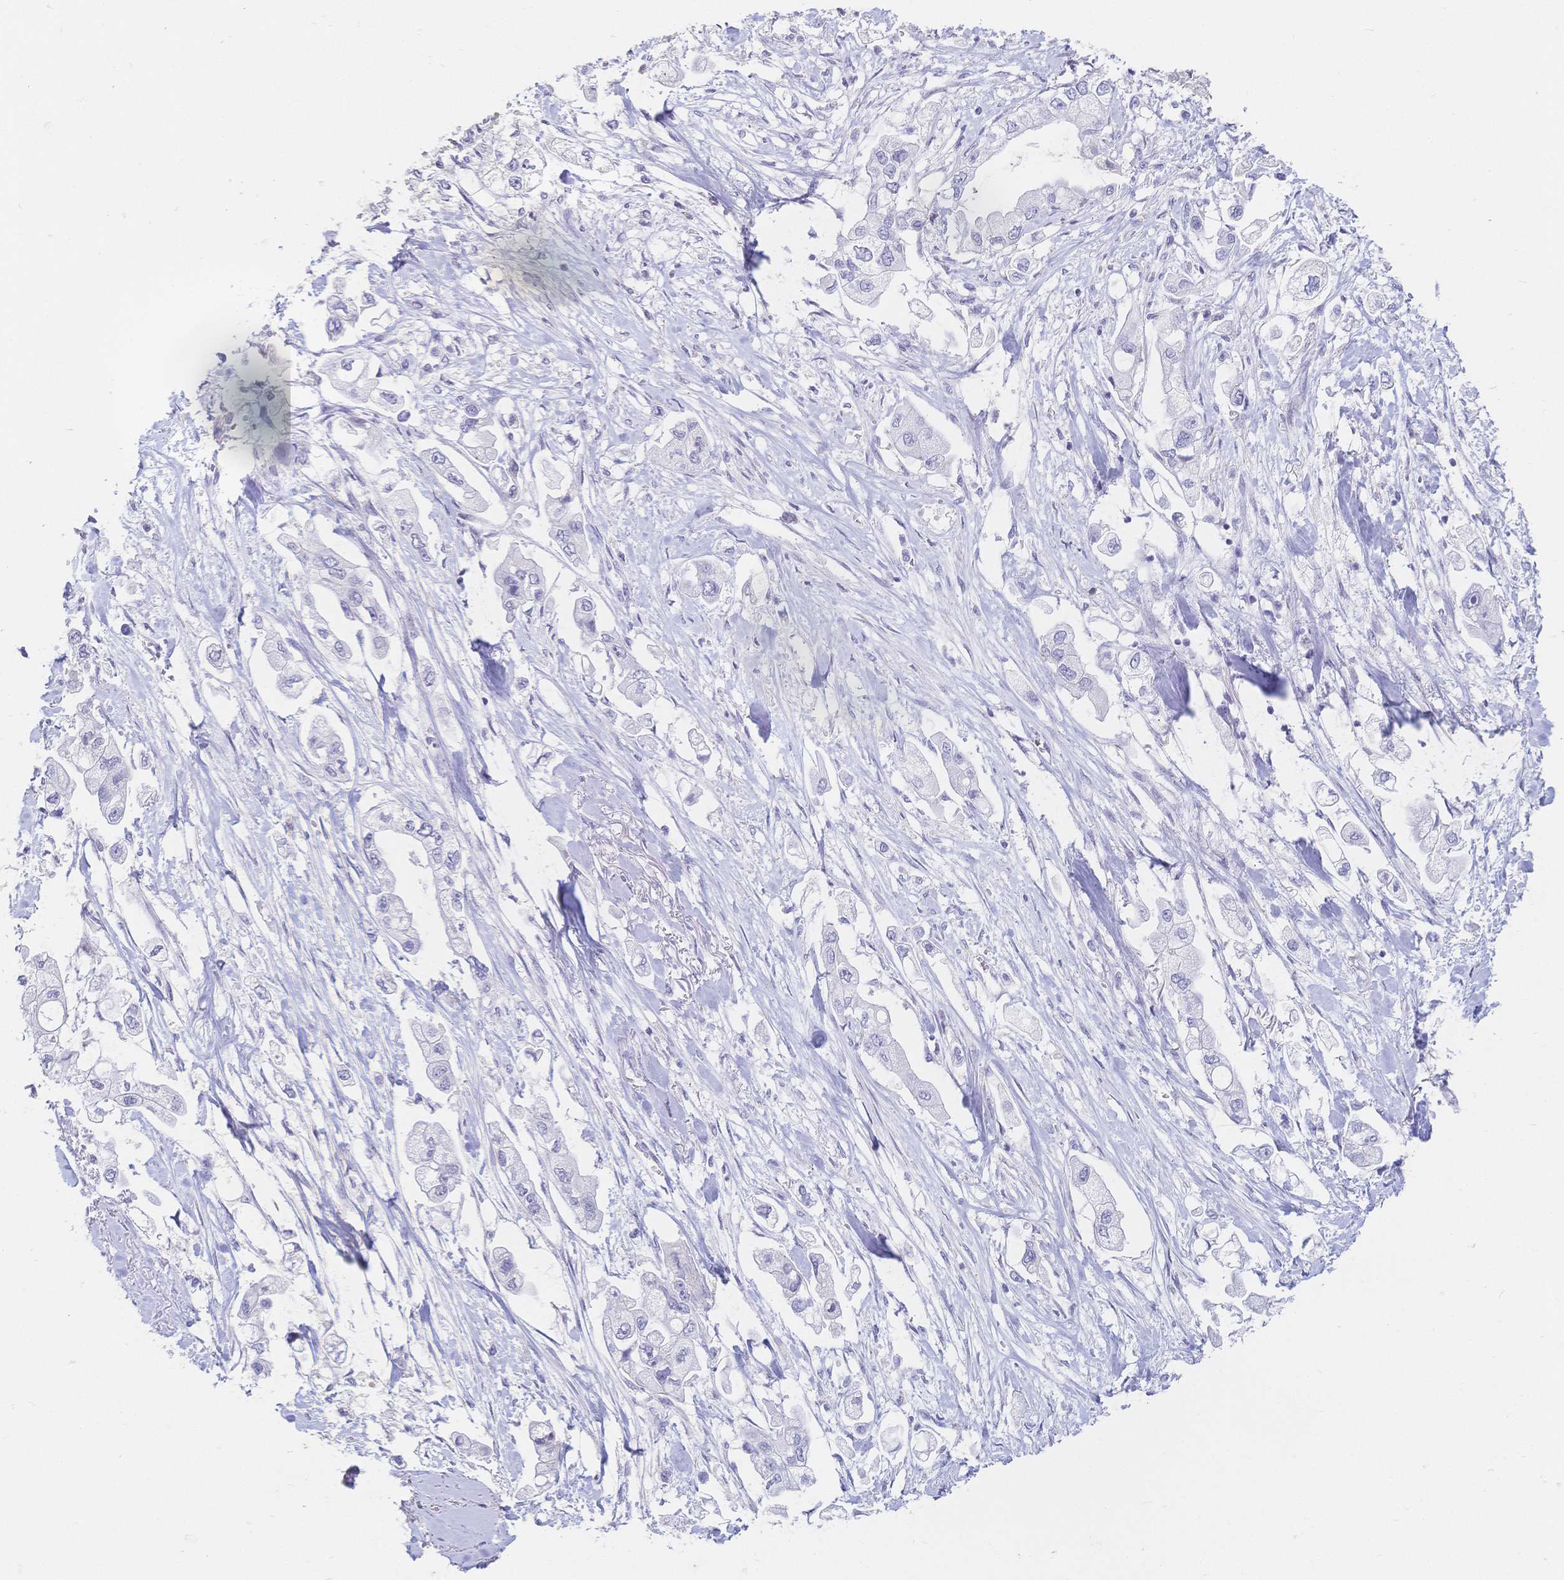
{"staining": {"intensity": "negative", "quantity": "none", "location": "none"}, "tissue": "stomach cancer", "cell_type": "Tumor cells", "image_type": "cancer", "snomed": [{"axis": "morphology", "description": "Adenocarcinoma, NOS"}, {"axis": "topography", "description": "Stomach"}], "caption": "The histopathology image shows no staining of tumor cells in adenocarcinoma (stomach).", "gene": "CR2", "patient": {"sex": "male", "age": 62}}